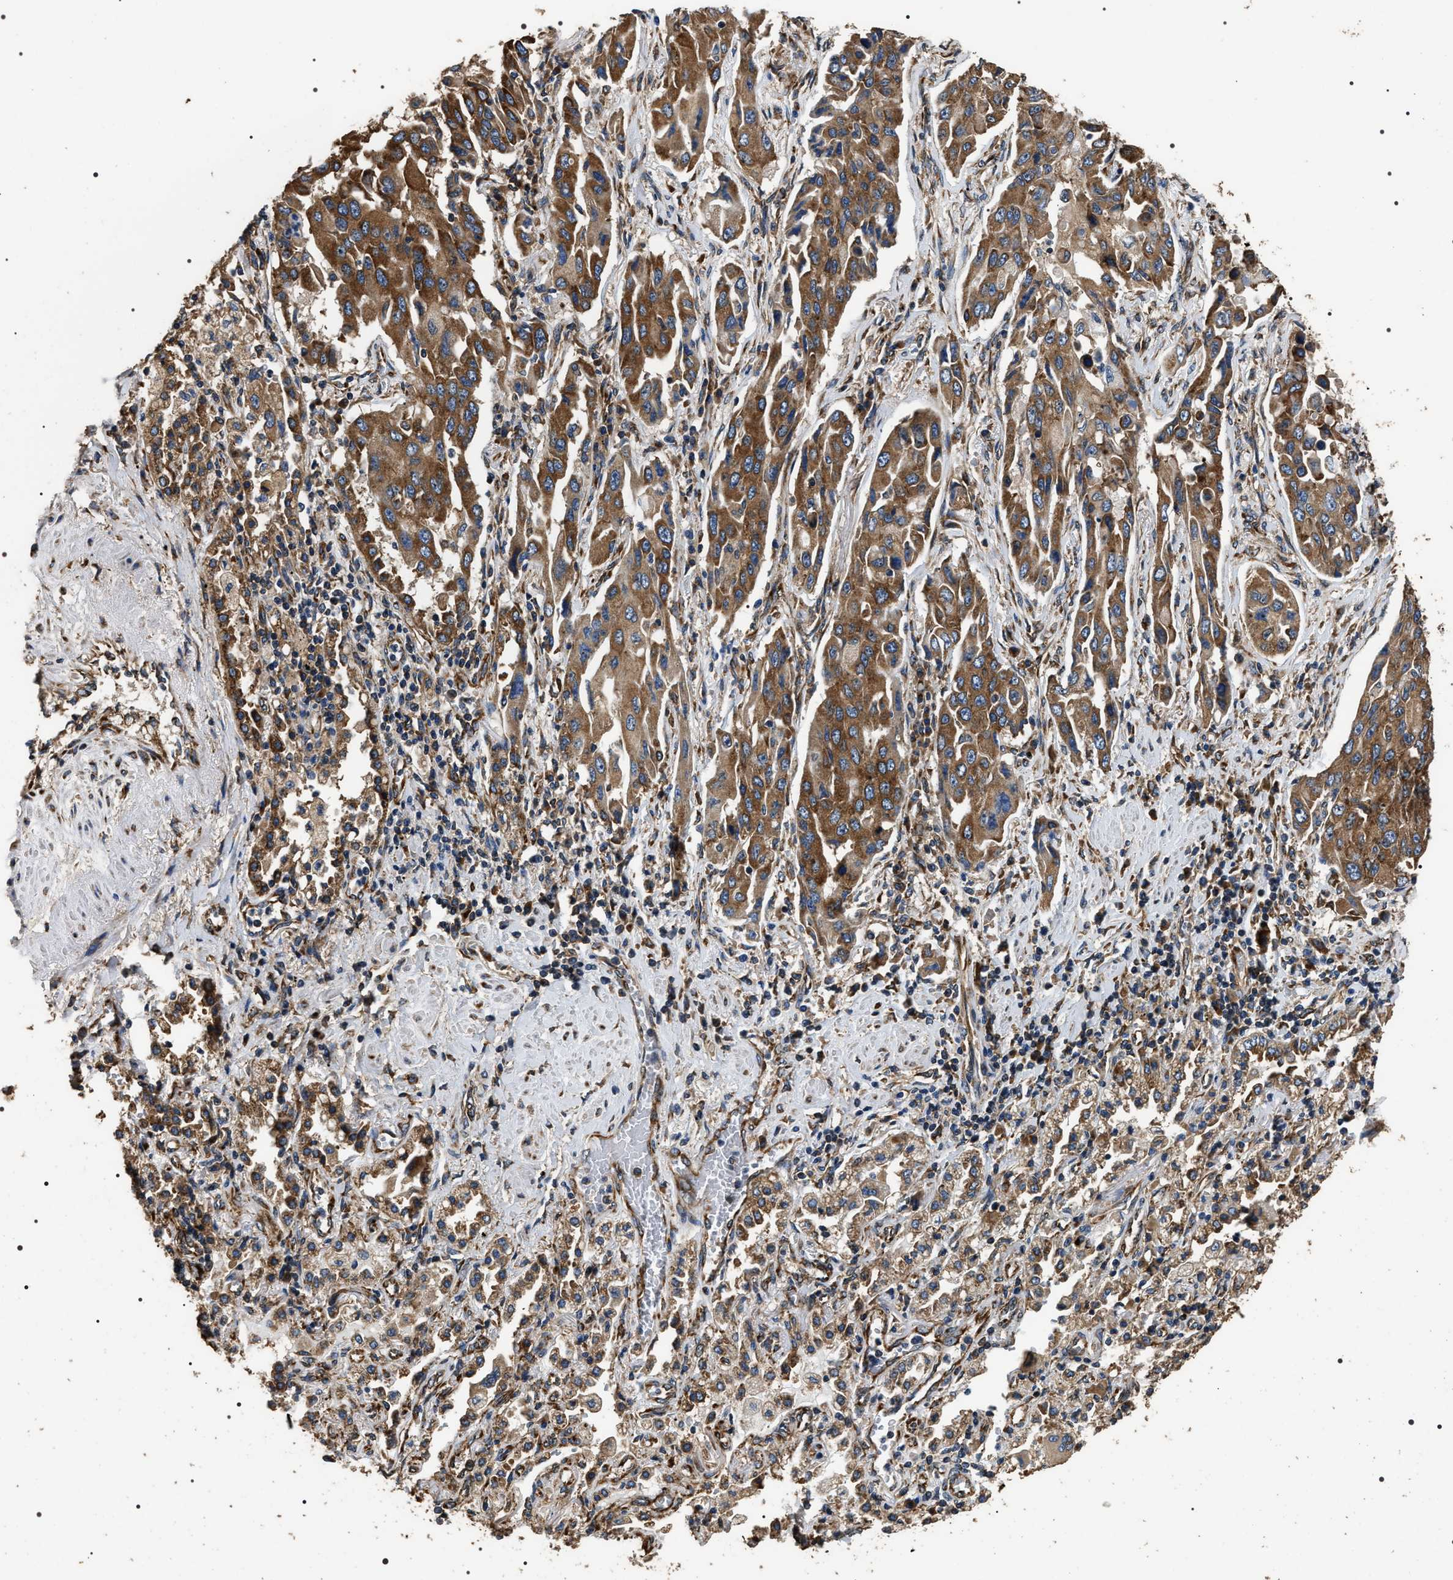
{"staining": {"intensity": "moderate", "quantity": ">75%", "location": "cytoplasmic/membranous"}, "tissue": "lung cancer", "cell_type": "Tumor cells", "image_type": "cancer", "snomed": [{"axis": "morphology", "description": "Adenocarcinoma, NOS"}, {"axis": "topography", "description": "Lung"}], "caption": "A histopathology image of lung cancer stained for a protein reveals moderate cytoplasmic/membranous brown staining in tumor cells.", "gene": "KTN1", "patient": {"sex": "female", "age": 65}}